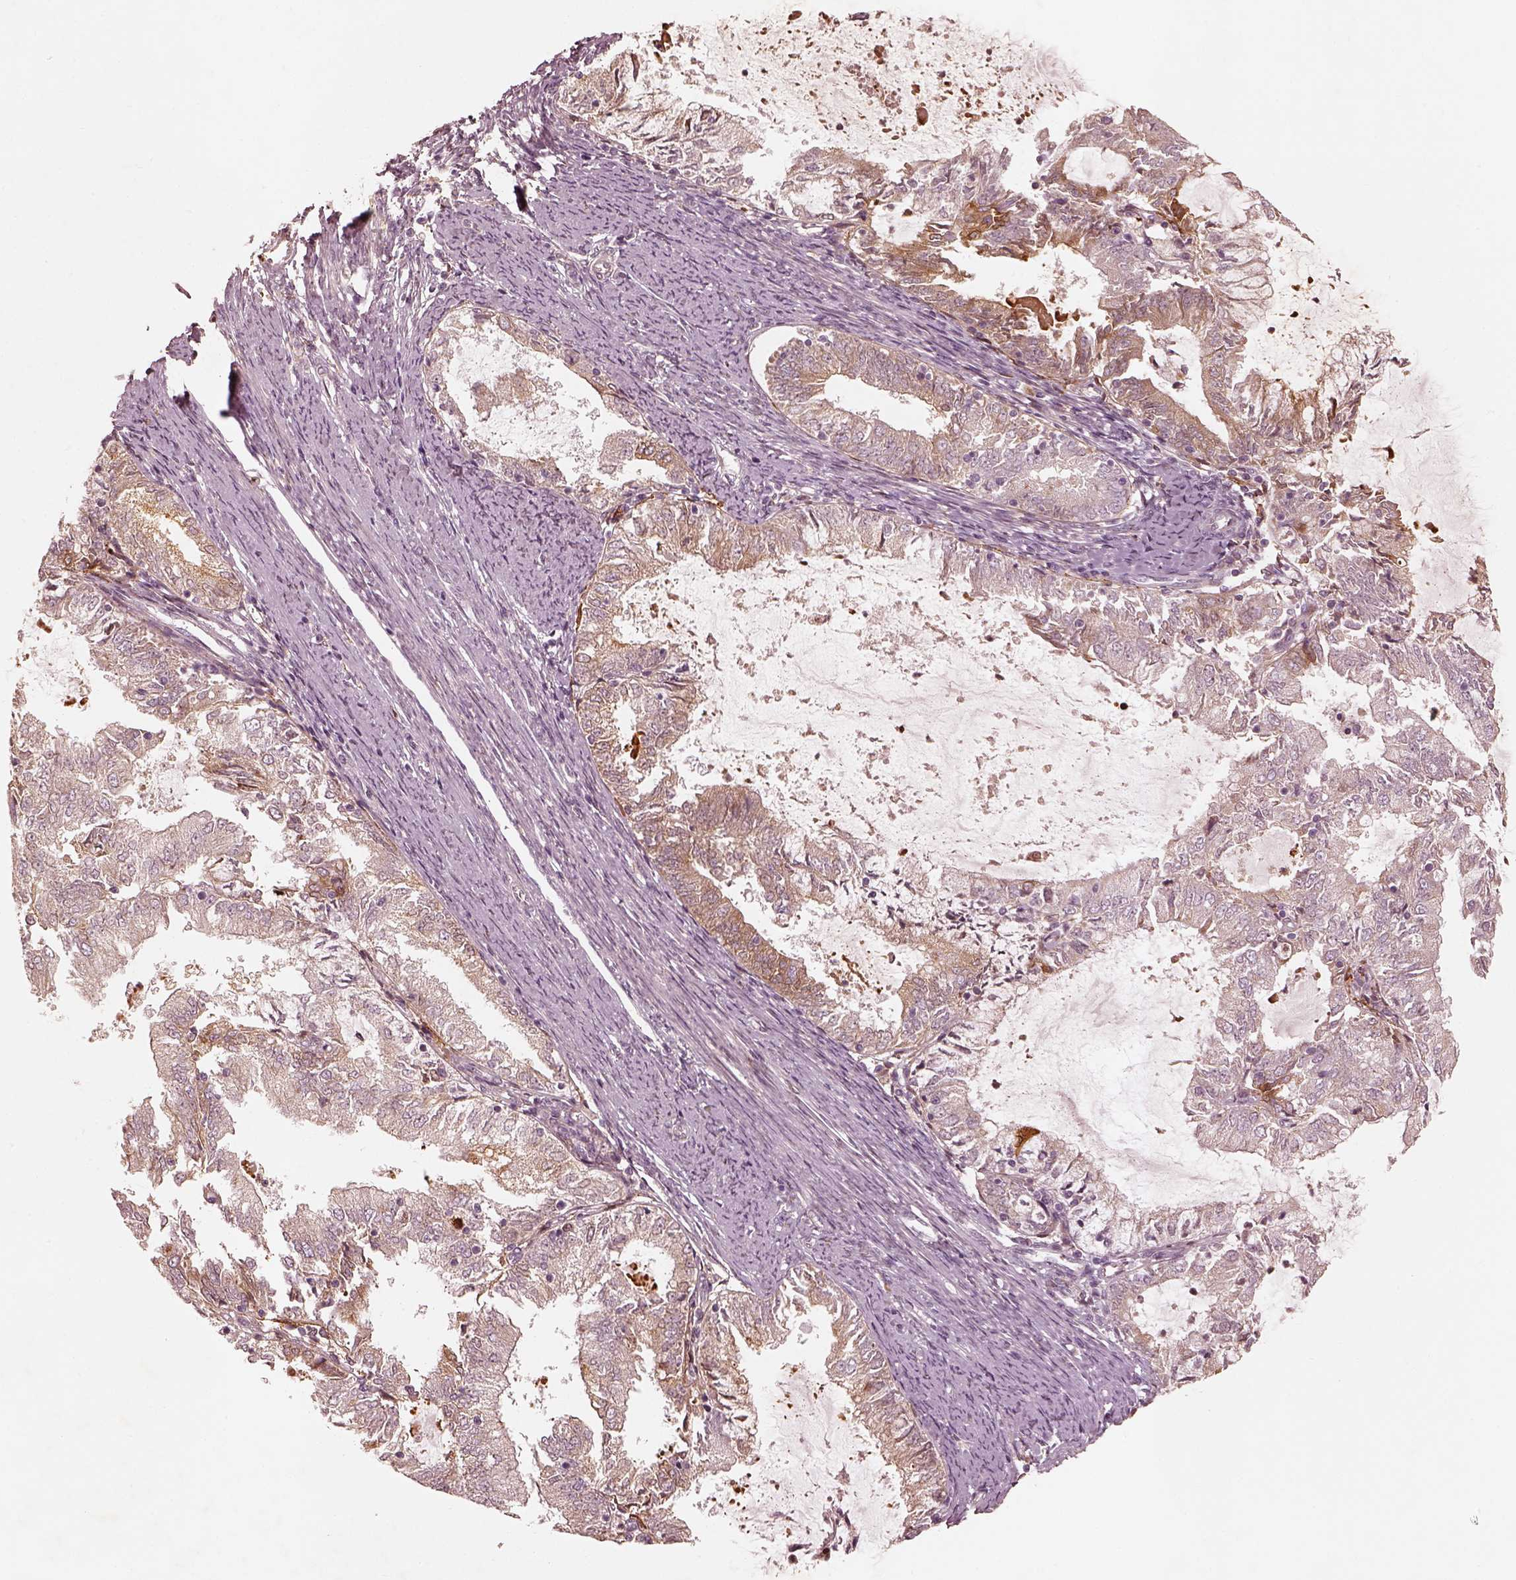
{"staining": {"intensity": "moderate", "quantity": ">75%", "location": "cytoplasmic/membranous"}, "tissue": "endometrial cancer", "cell_type": "Tumor cells", "image_type": "cancer", "snomed": [{"axis": "morphology", "description": "Adenocarcinoma, NOS"}, {"axis": "topography", "description": "Endometrium"}], "caption": "About >75% of tumor cells in endometrial cancer (adenocarcinoma) reveal moderate cytoplasmic/membranous protein positivity as visualized by brown immunohistochemical staining.", "gene": "WLS", "patient": {"sex": "female", "age": 57}}